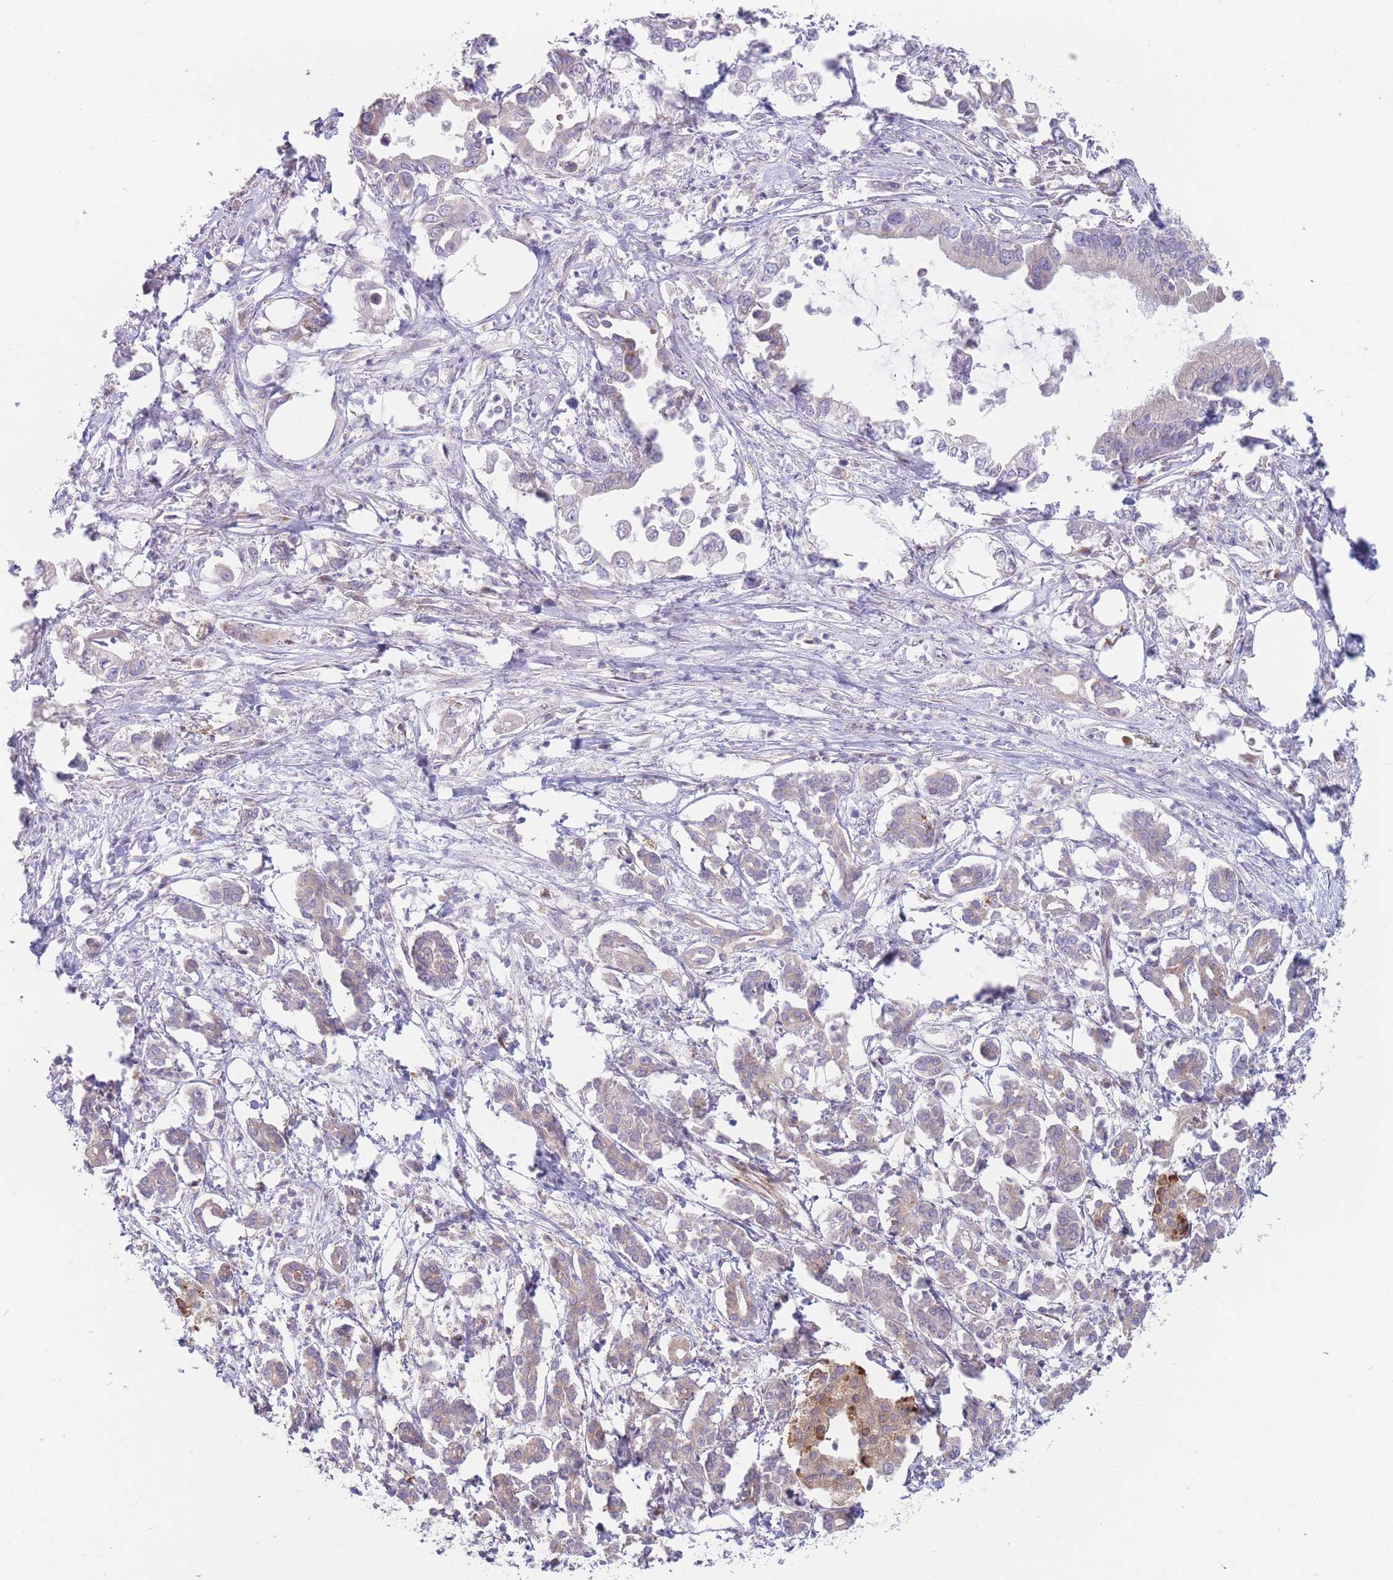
{"staining": {"intensity": "negative", "quantity": "none", "location": "none"}, "tissue": "pancreatic cancer", "cell_type": "Tumor cells", "image_type": "cancer", "snomed": [{"axis": "morphology", "description": "Adenocarcinoma, NOS"}, {"axis": "topography", "description": "Pancreas"}], "caption": "High magnification brightfield microscopy of pancreatic adenocarcinoma stained with DAB (3,3'-diaminobenzidine) (brown) and counterstained with hematoxylin (blue): tumor cells show no significant expression.", "gene": "TMEM131L", "patient": {"sex": "male", "age": 61}}